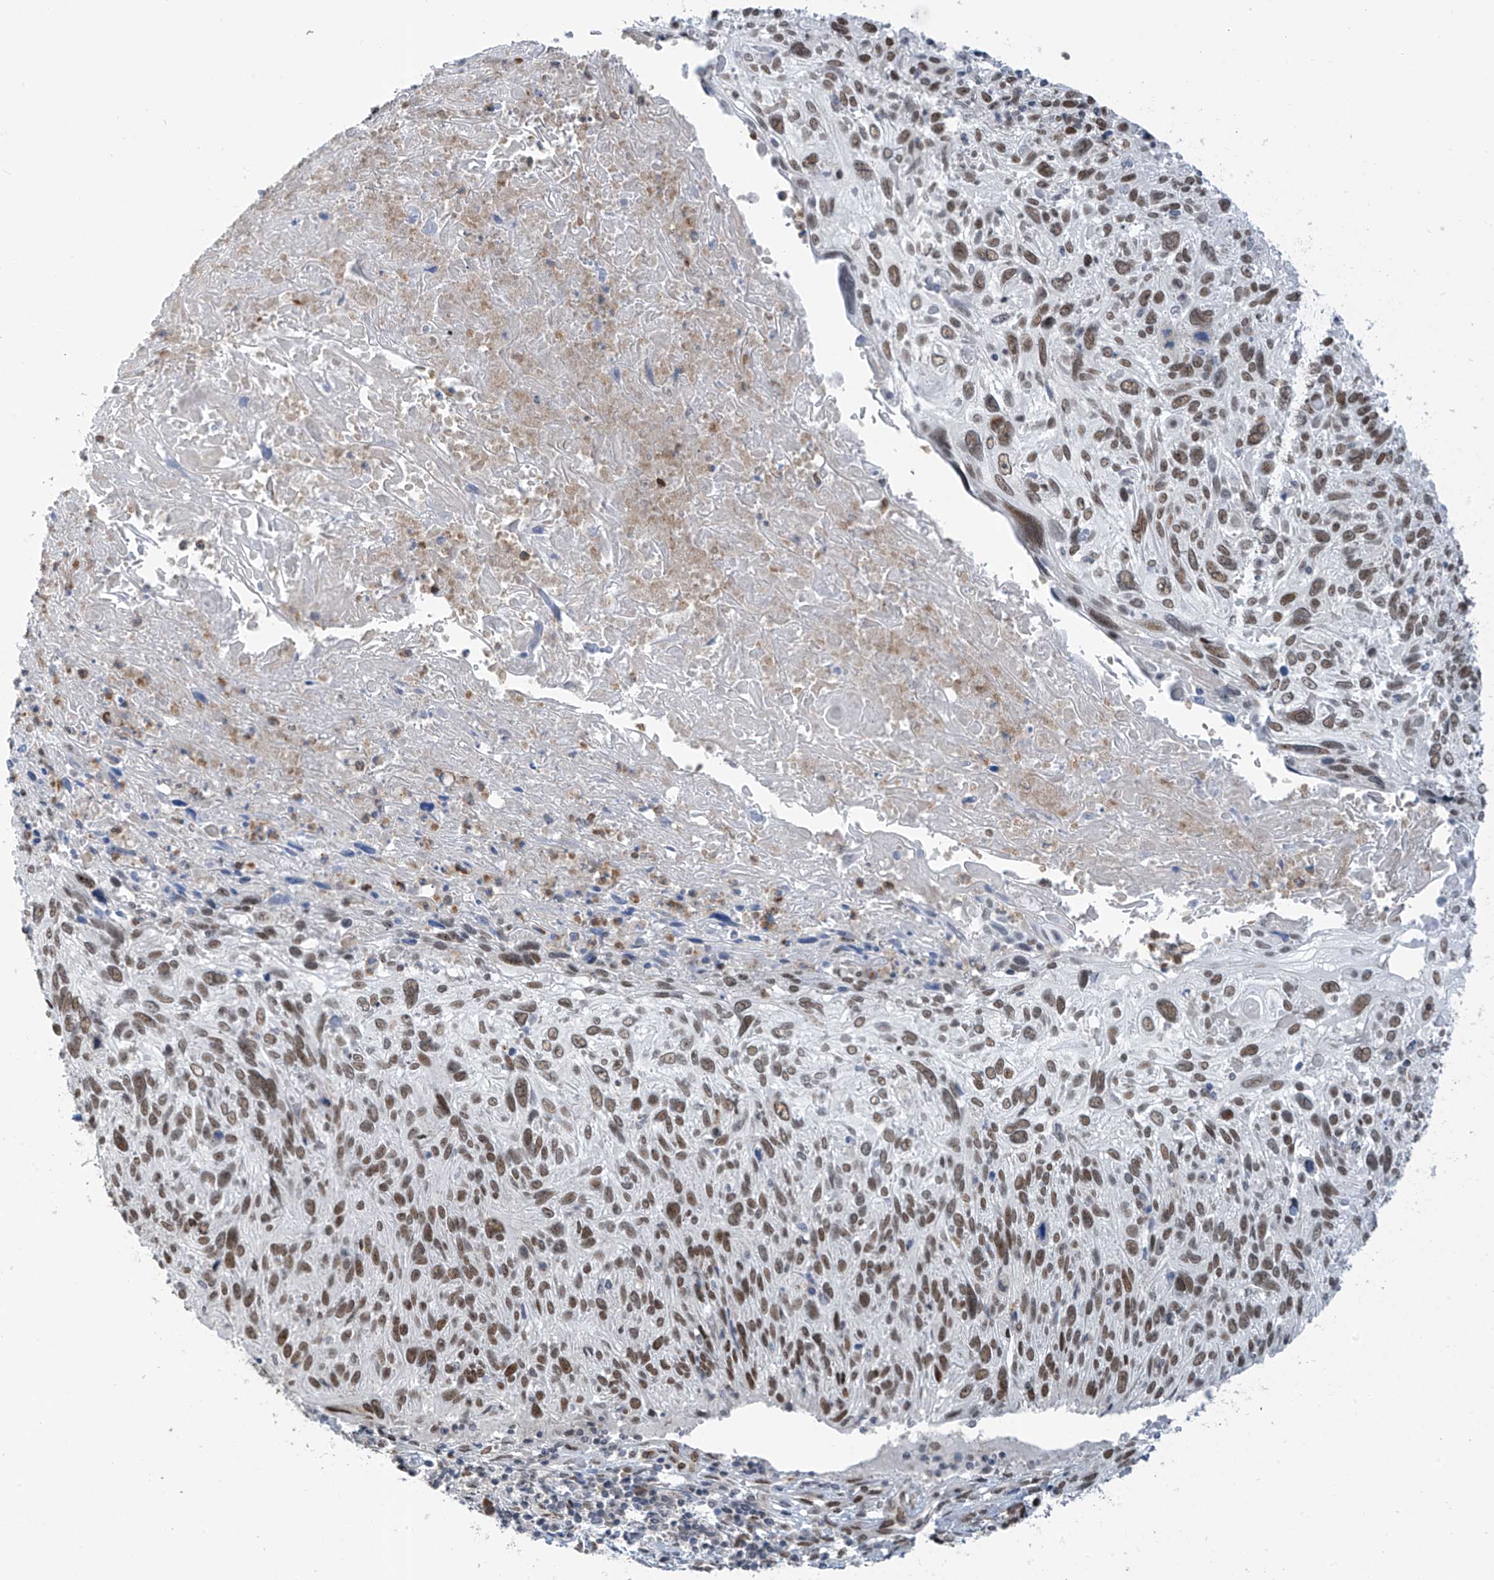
{"staining": {"intensity": "moderate", "quantity": ">75%", "location": "nuclear"}, "tissue": "cervical cancer", "cell_type": "Tumor cells", "image_type": "cancer", "snomed": [{"axis": "morphology", "description": "Squamous cell carcinoma, NOS"}, {"axis": "topography", "description": "Cervix"}], "caption": "Protein staining of cervical cancer (squamous cell carcinoma) tissue displays moderate nuclear staining in approximately >75% of tumor cells. The protein is shown in brown color, while the nuclei are stained blue.", "gene": "MCM9", "patient": {"sex": "female", "age": 51}}